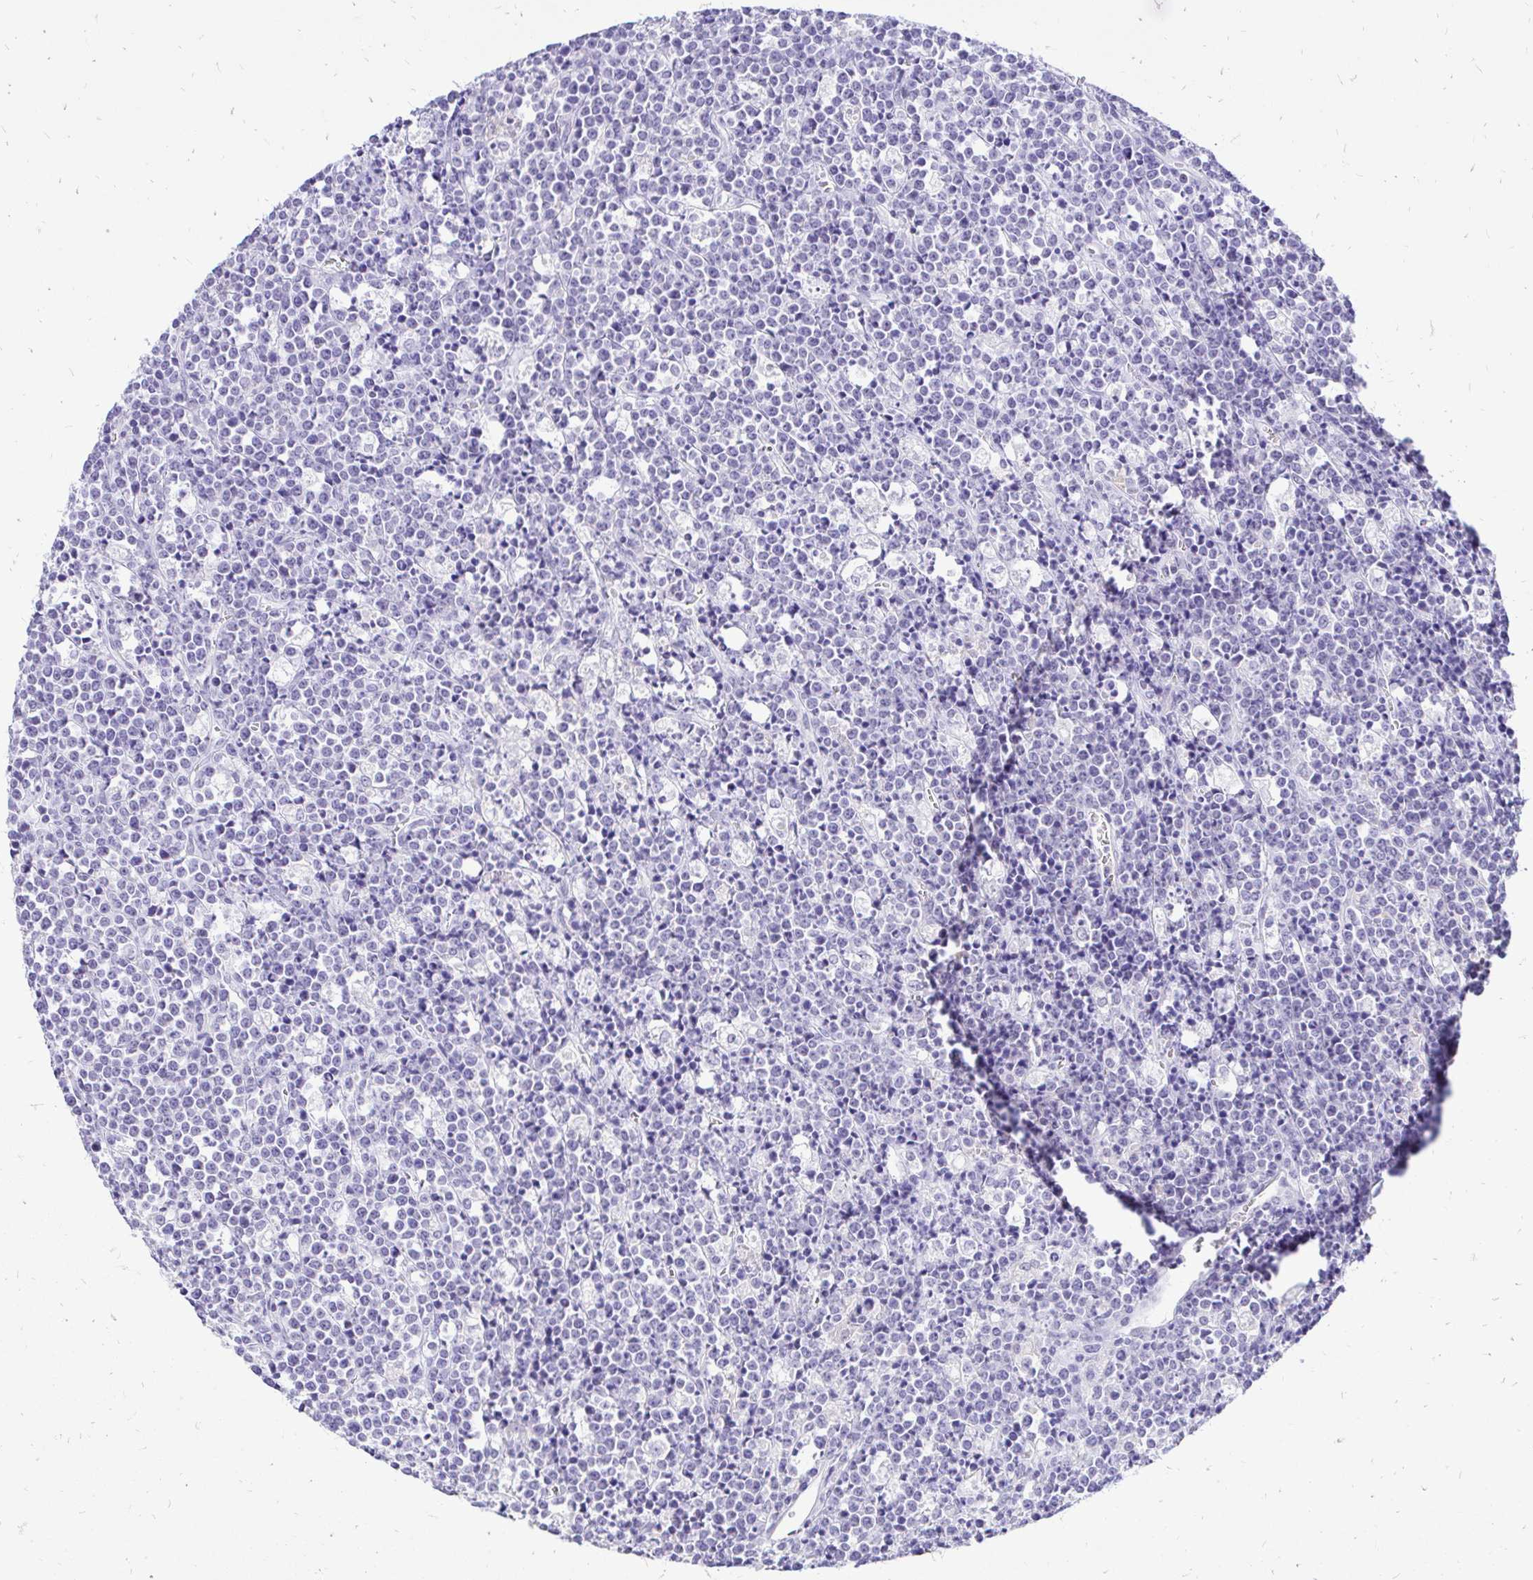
{"staining": {"intensity": "negative", "quantity": "none", "location": "none"}, "tissue": "lymphoma", "cell_type": "Tumor cells", "image_type": "cancer", "snomed": [{"axis": "morphology", "description": "Malignant lymphoma, non-Hodgkin's type, High grade"}, {"axis": "topography", "description": "Ovary"}], "caption": "DAB immunohistochemical staining of human lymphoma shows no significant positivity in tumor cells. The staining was performed using DAB (3,3'-diaminobenzidine) to visualize the protein expression in brown, while the nuclei were stained in blue with hematoxylin (Magnification: 20x).", "gene": "FATE1", "patient": {"sex": "female", "age": 56}}